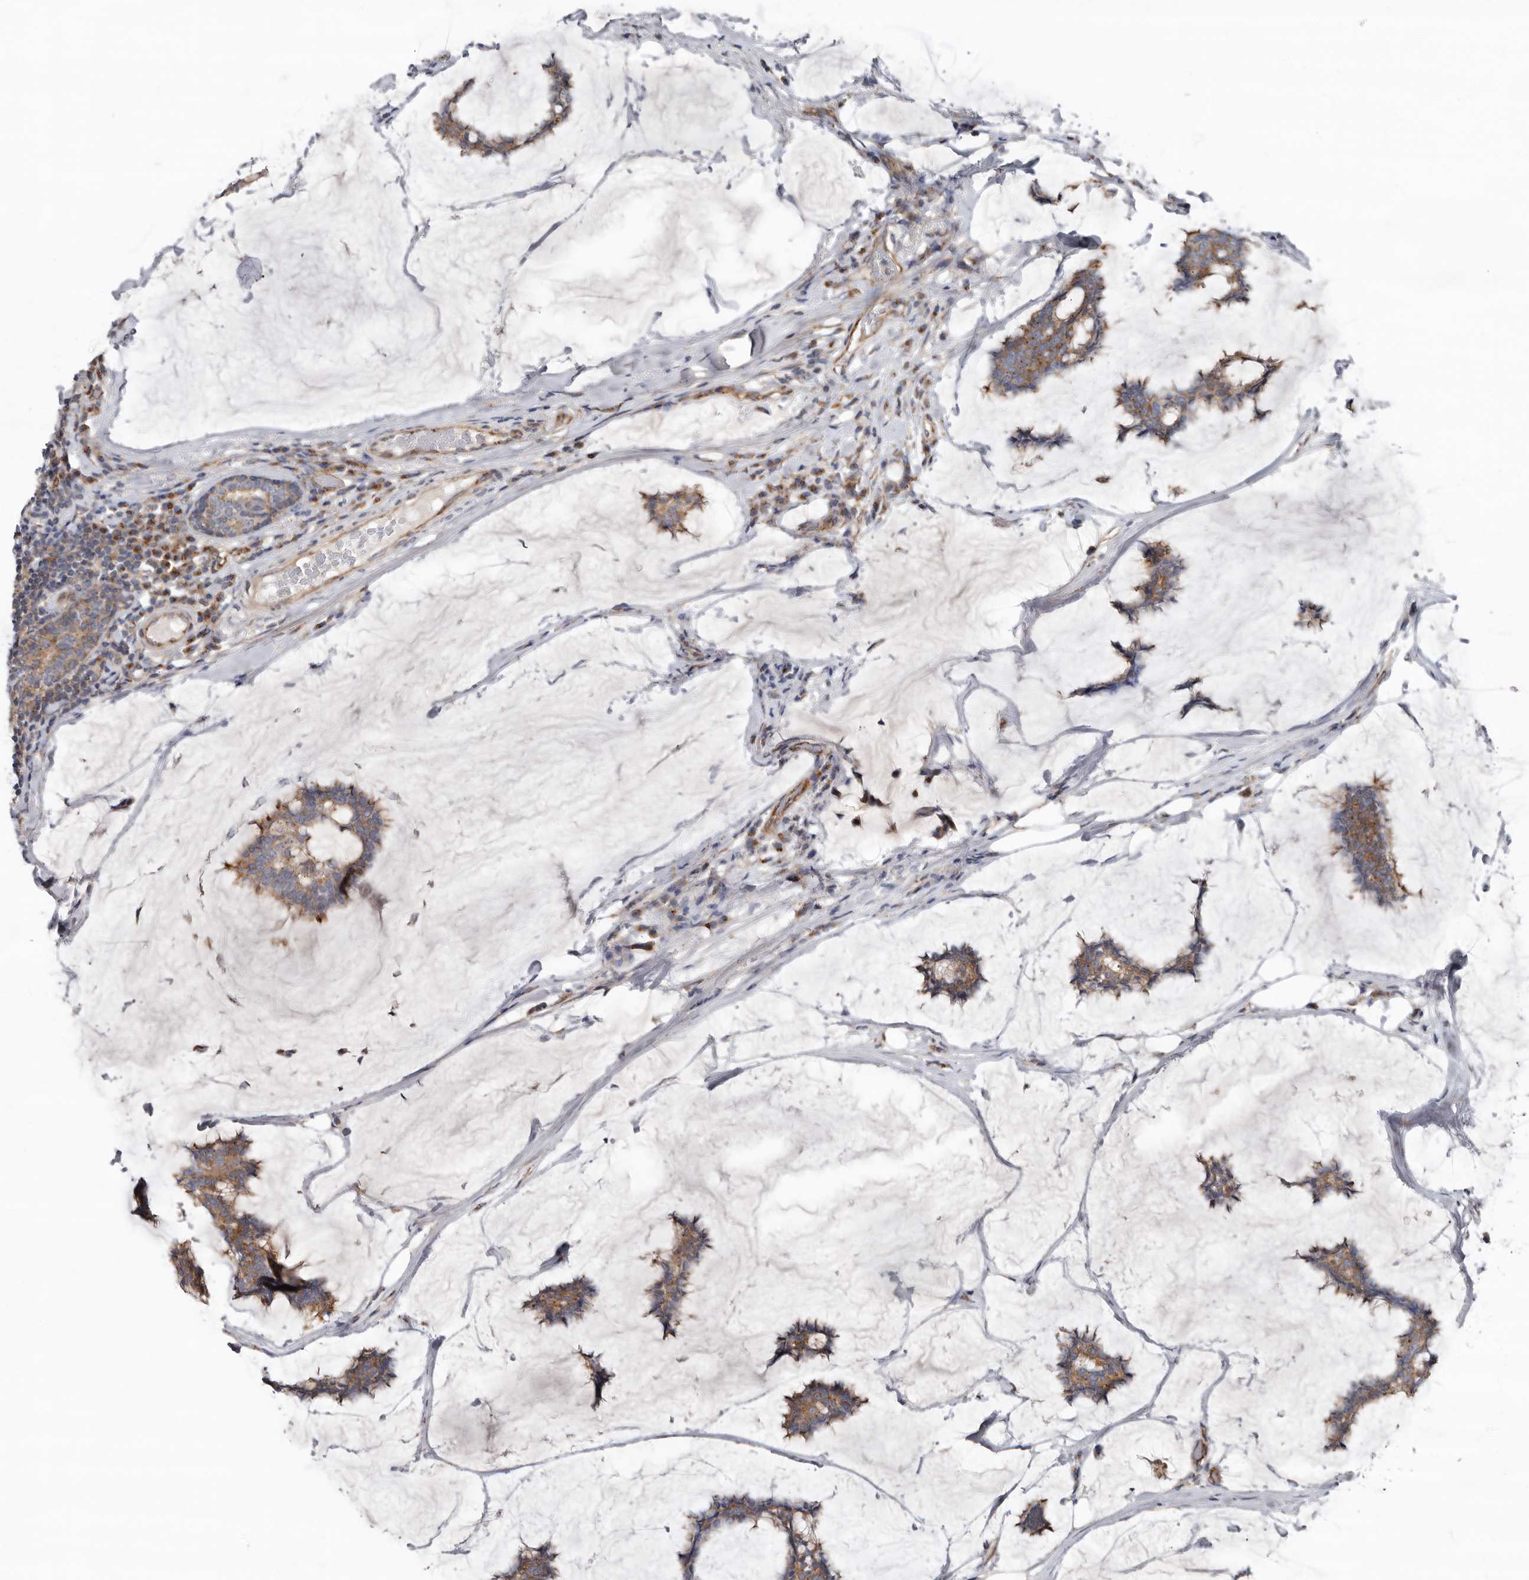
{"staining": {"intensity": "moderate", "quantity": ">75%", "location": "cytoplasmic/membranous"}, "tissue": "breast cancer", "cell_type": "Tumor cells", "image_type": "cancer", "snomed": [{"axis": "morphology", "description": "Duct carcinoma"}, {"axis": "topography", "description": "Breast"}], "caption": "IHC image of neoplastic tissue: infiltrating ductal carcinoma (breast) stained using immunohistochemistry (IHC) reveals medium levels of moderate protein expression localized specifically in the cytoplasmic/membranous of tumor cells, appearing as a cytoplasmic/membranous brown color.", "gene": "LUZP1", "patient": {"sex": "female", "age": 93}}